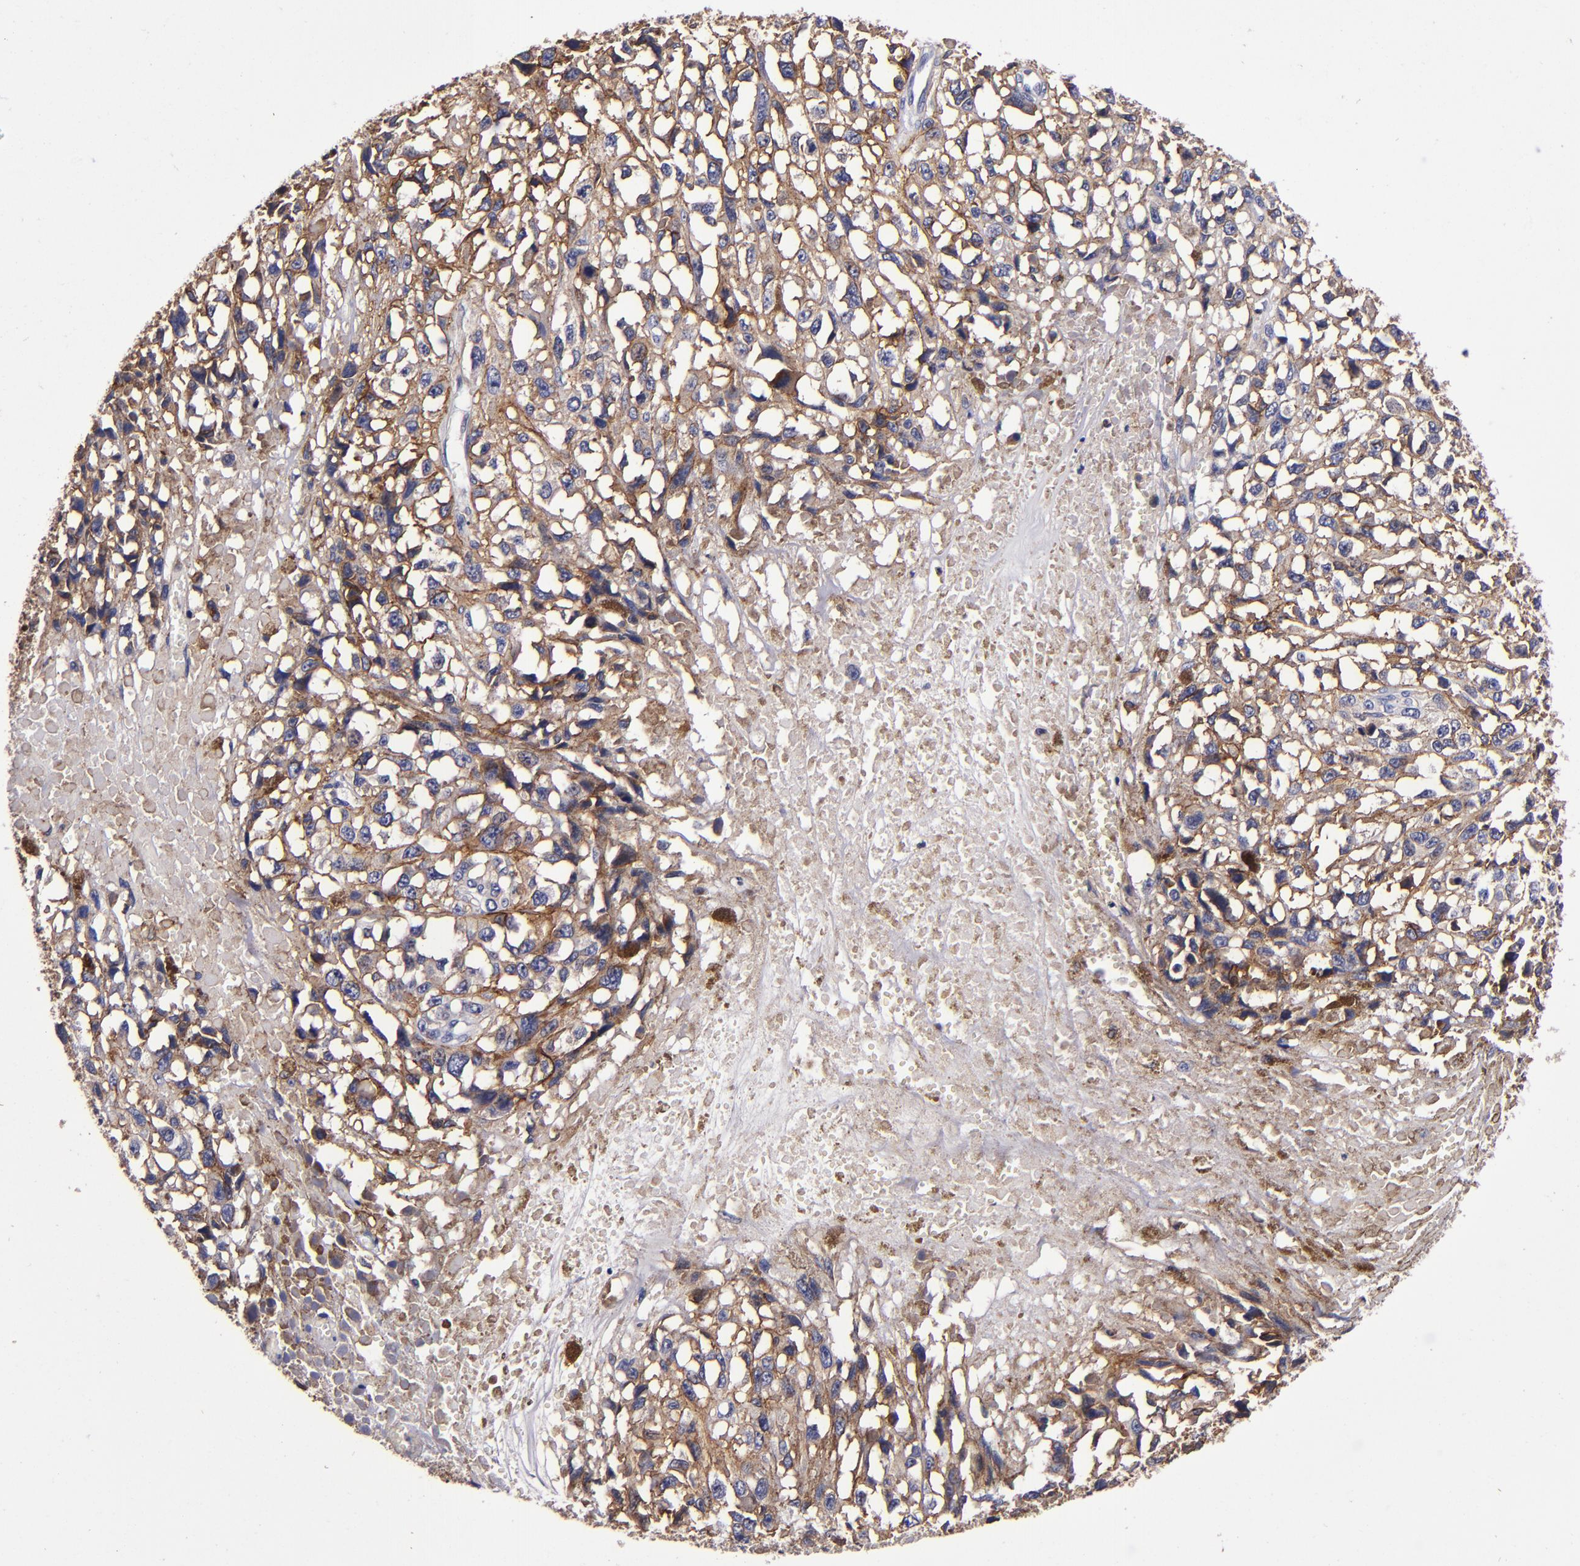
{"staining": {"intensity": "moderate", "quantity": "25%-75%", "location": "cytoplasmic/membranous"}, "tissue": "melanoma", "cell_type": "Tumor cells", "image_type": "cancer", "snomed": [{"axis": "morphology", "description": "Malignant melanoma, Metastatic site"}, {"axis": "topography", "description": "Lymph node"}], "caption": "The immunohistochemical stain labels moderate cytoplasmic/membranous positivity in tumor cells of malignant melanoma (metastatic site) tissue. Using DAB (3,3'-diaminobenzidine) (brown) and hematoxylin (blue) stains, captured at high magnification using brightfield microscopy.", "gene": "SIRPA", "patient": {"sex": "male", "age": 59}}